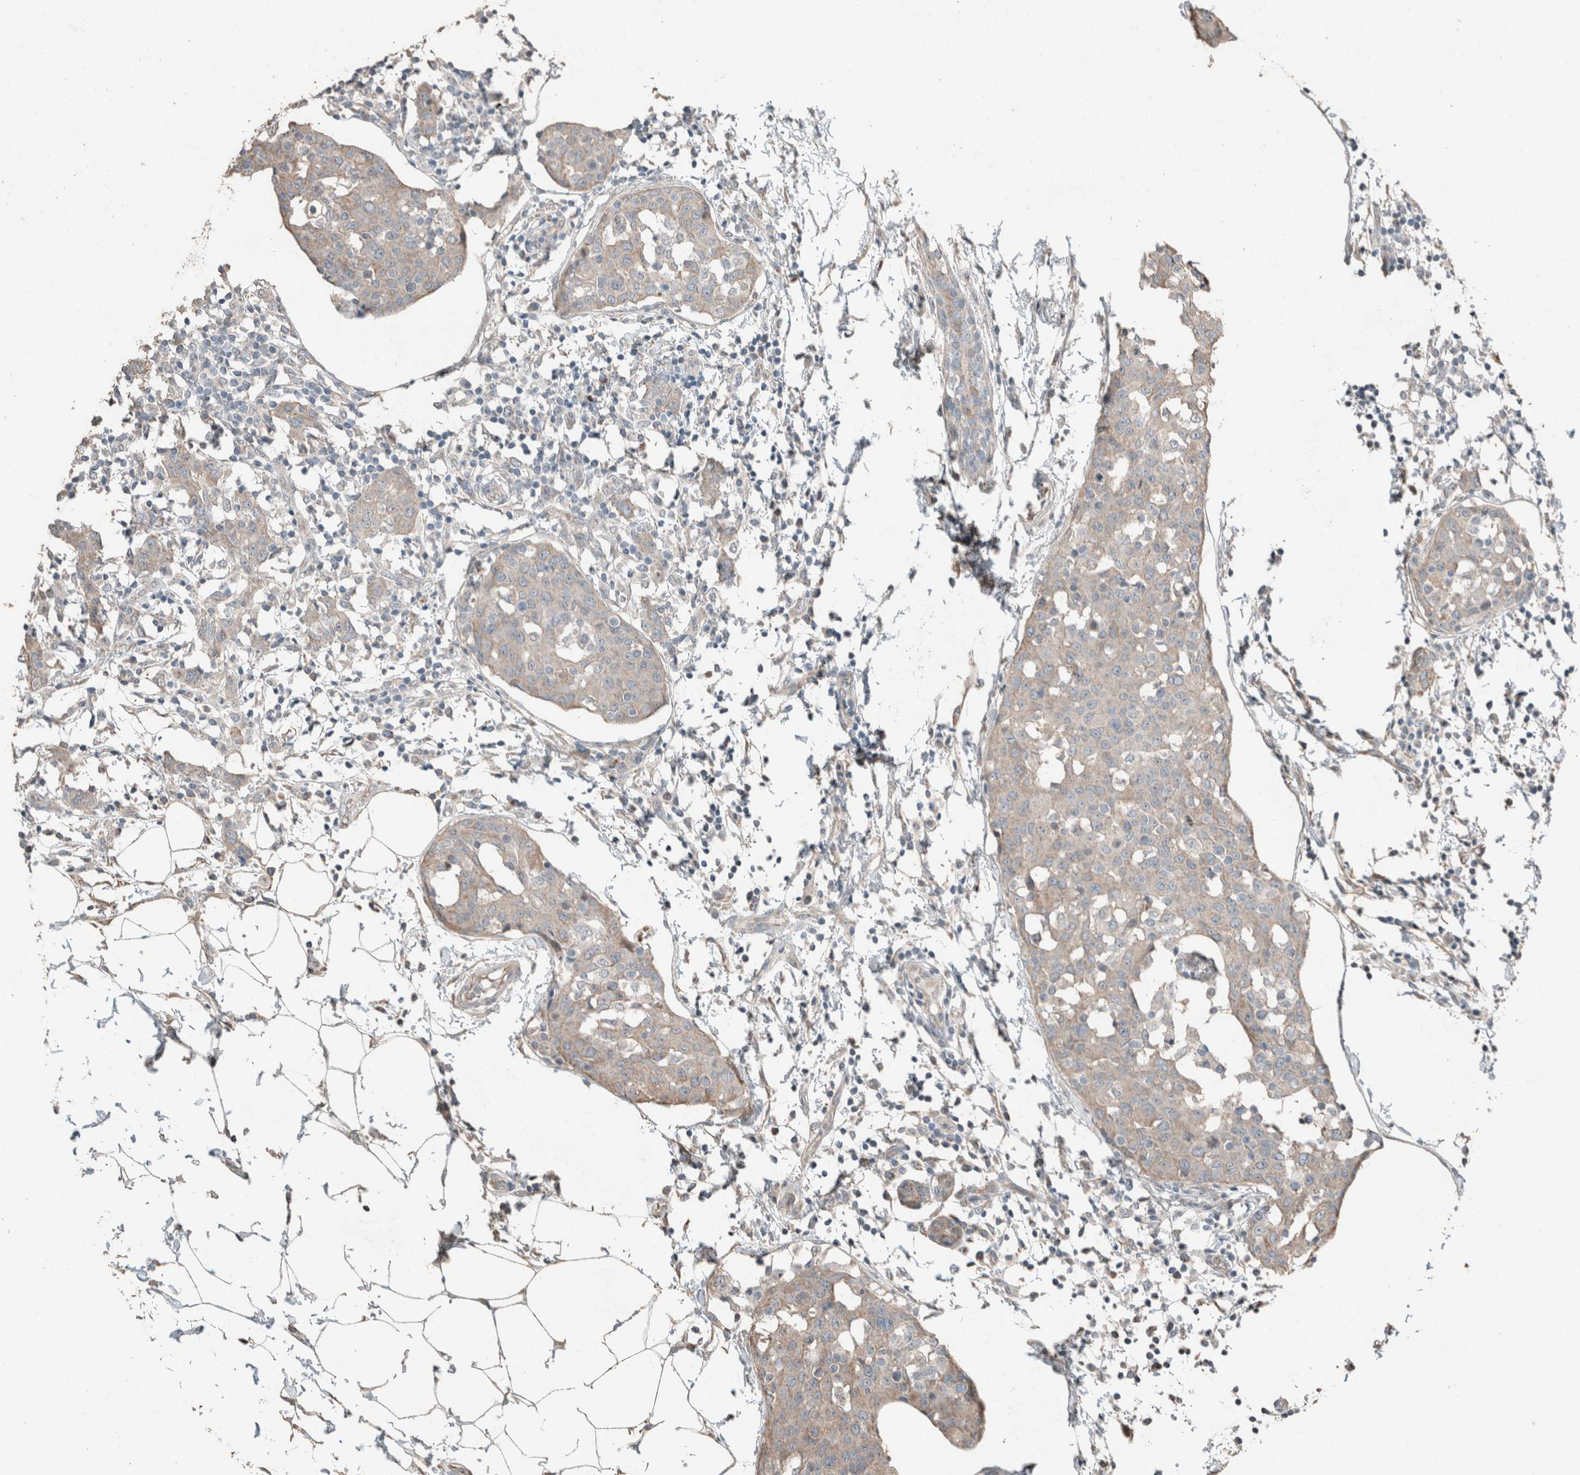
{"staining": {"intensity": "negative", "quantity": "none", "location": "none"}, "tissue": "breast cancer", "cell_type": "Tumor cells", "image_type": "cancer", "snomed": [{"axis": "morphology", "description": "Normal tissue, NOS"}, {"axis": "morphology", "description": "Duct carcinoma"}, {"axis": "topography", "description": "Breast"}], "caption": "IHC image of neoplastic tissue: human breast infiltrating ductal carcinoma stained with DAB (3,3'-diaminobenzidine) displays no significant protein positivity in tumor cells.", "gene": "ACVR2B", "patient": {"sex": "female", "age": 37}}